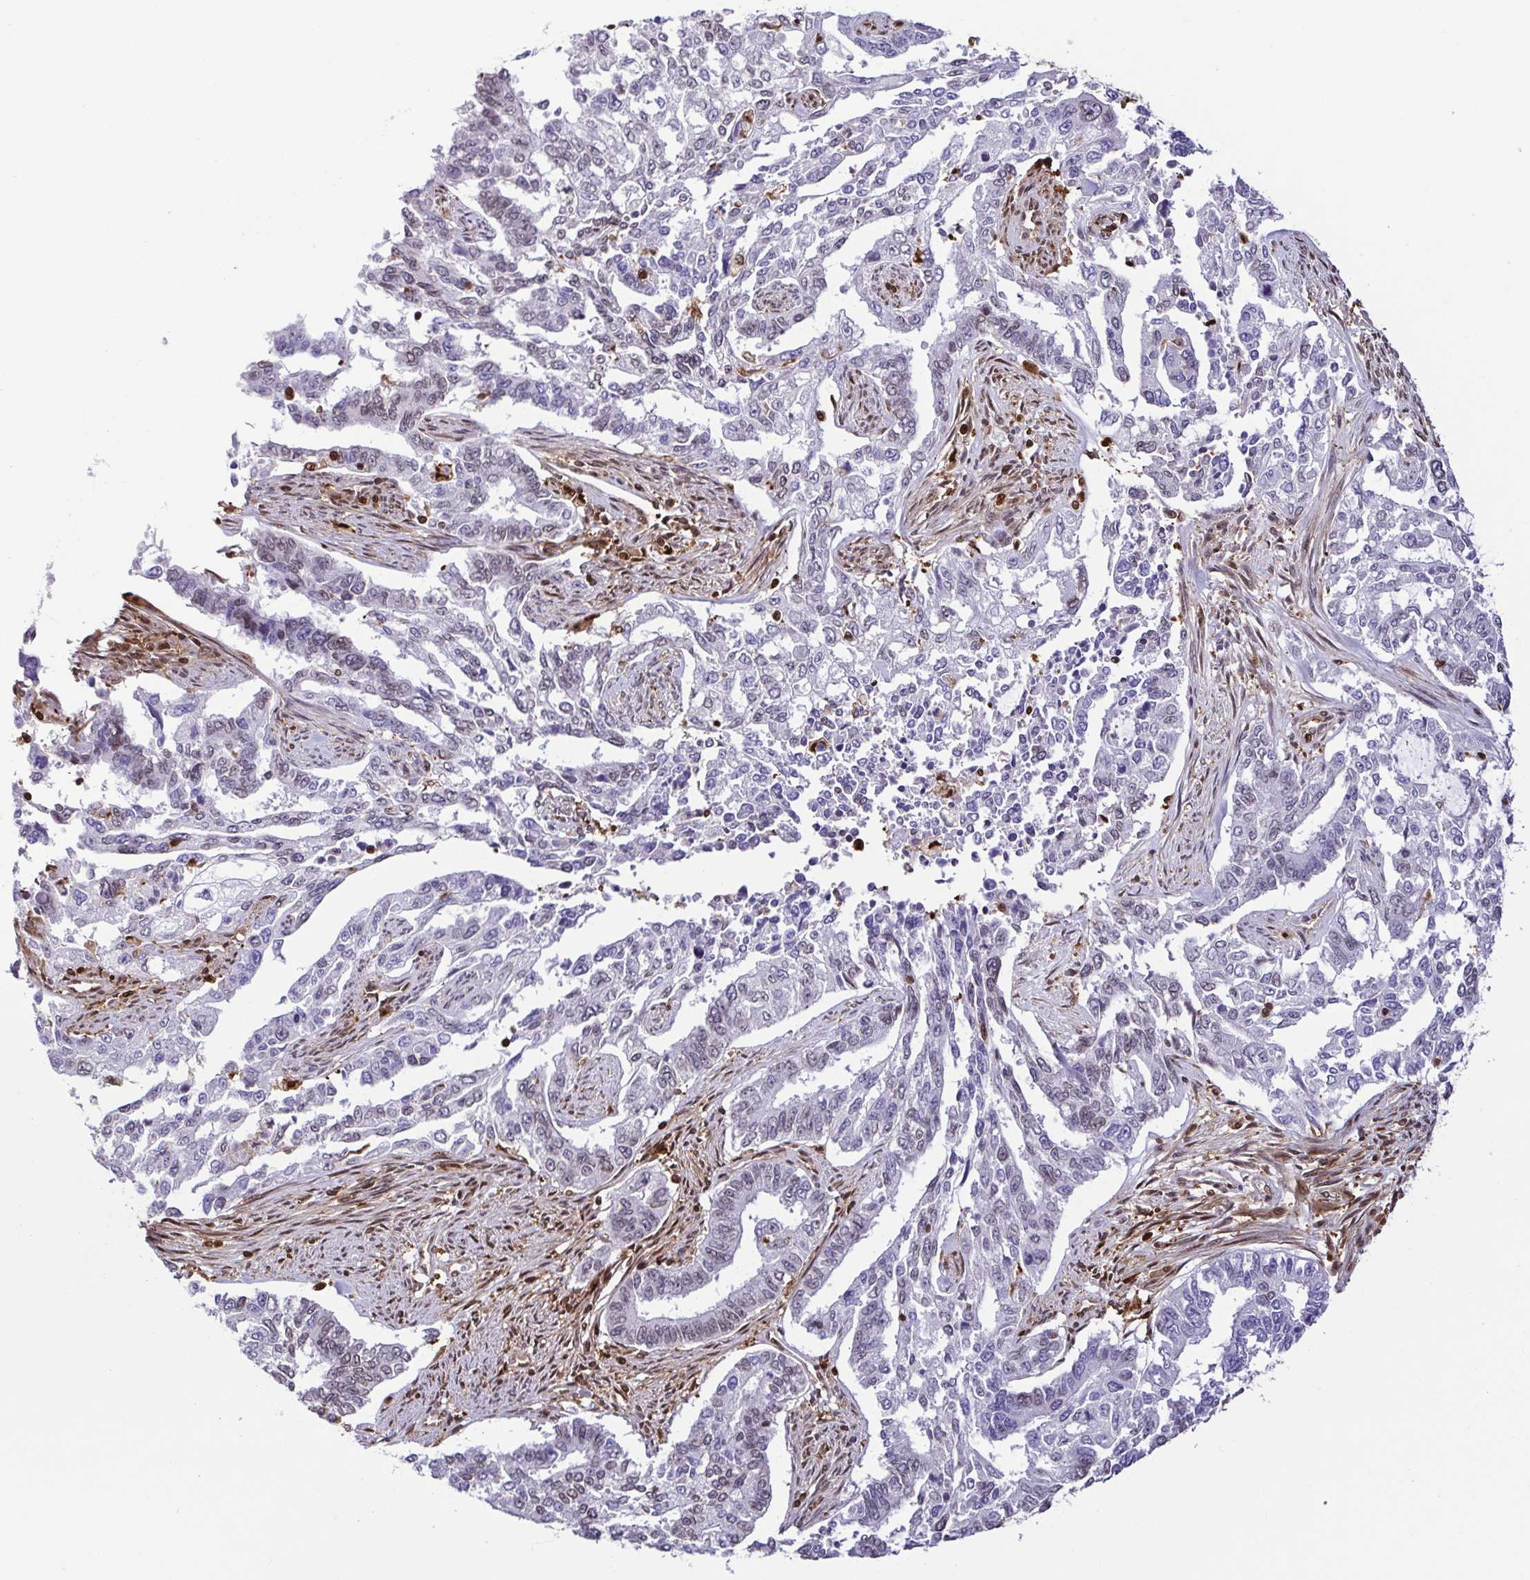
{"staining": {"intensity": "negative", "quantity": "none", "location": "none"}, "tissue": "endometrial cancer", "cell_type": "Tumor cells", "image_type": "cancer", "snomed": [{"axis": "morphology", "description": "Adenocarcinoma, NOS"}, {"axis": "topography", "description": "Uterus"}], "caption": "An immunohistochemistry photomicrograph of endometrial cancer (adenocarcinoma) is shown. There is no staining in tumor cells of endometrial cancer (adenocarcinoma).", "gene": "PSMB9", "patient": {"sex": "female", "age": 59}}